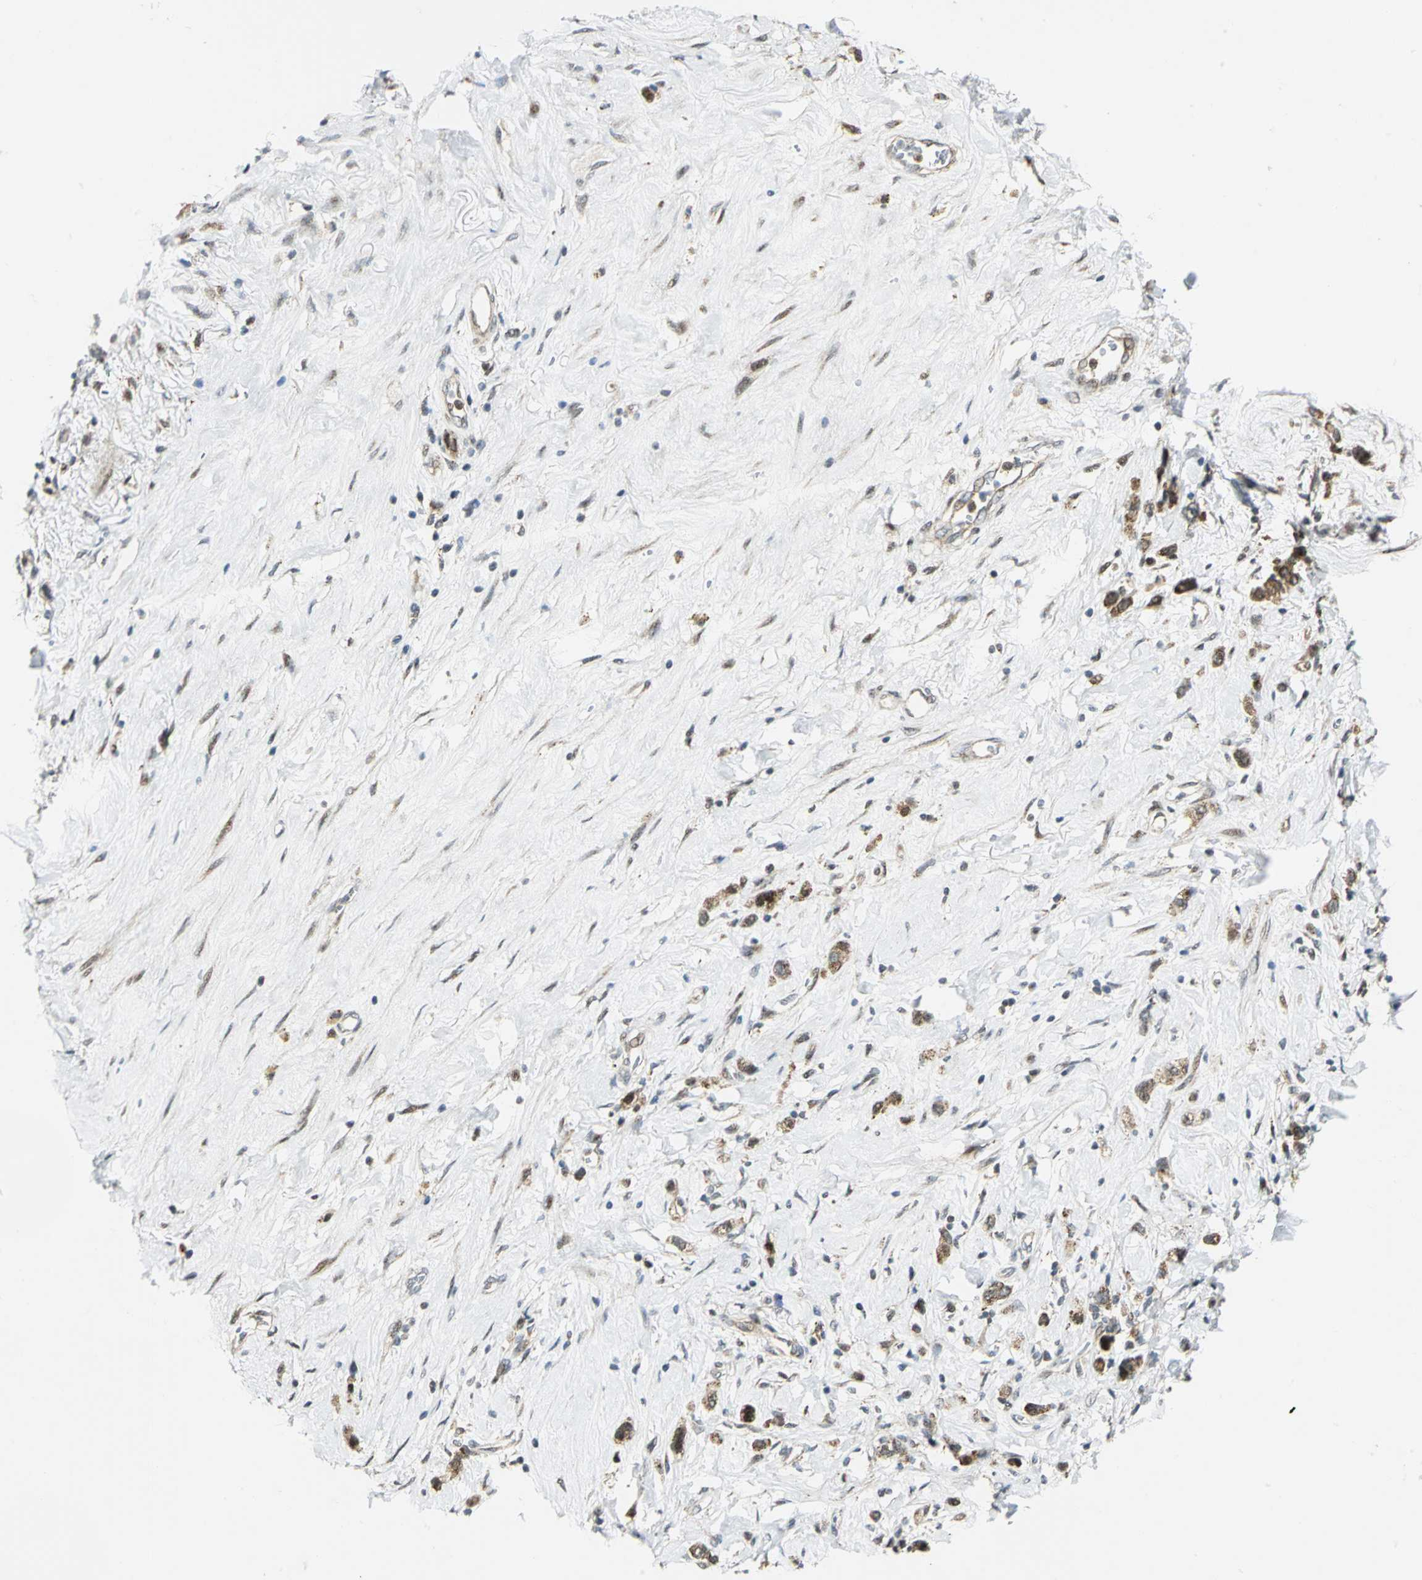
{"staining": {"intensity": "moderate", "quantity": ">75%", "location": "cytoplasmic/membranous"}, "tissue": "stomach cancer", "cell_type": "Tumor cells", "image_type": "cancer", "snomed": [{"axis": "morphology", "description": "Normal tissue, NOS"}, {"axis": "morphology", "description": "Adenocarcinoma, NOS"}, {"axis": "morphology", "description": "Adenocarcinoma, High grade"}, {"axis": "topography", "description": "Stomach, upper"}, {"axis": "topography", "description": "Stomach"}], "caption": "Stomach cancer stained for a protein shows moderate cytoplasmic/membranous positivity in tumor cells. (brown staining indicates protein expression, while blue staining denotes nuclei).", "gene": "ATP6V1A", "patient": {"sex": "female", "age": 65}}